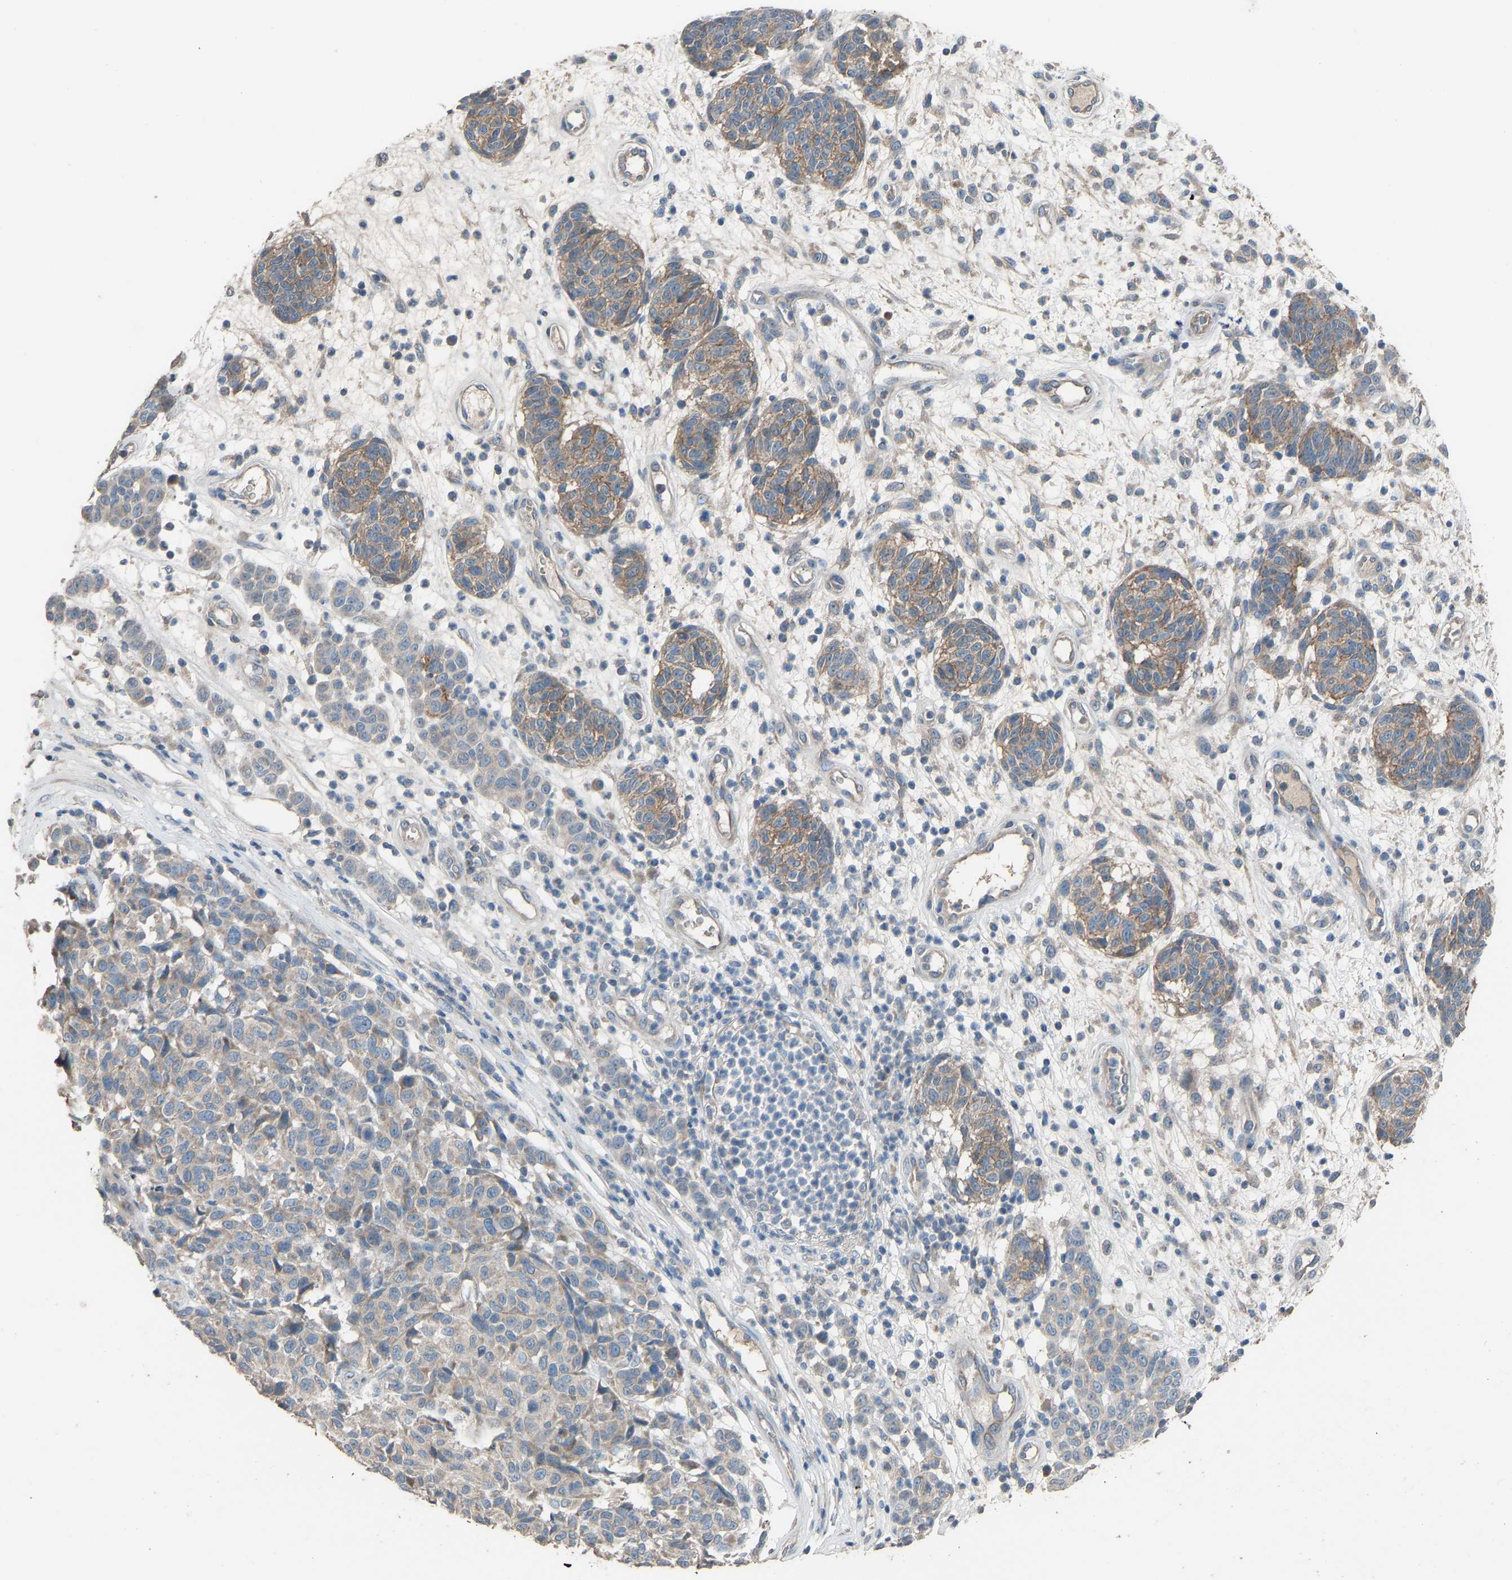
{"staining": {"intensity": "weak", "quantity": "25%-75%", "location": "cytoplasmic/membranous"}, "tissue": "melanoma", "cell_type": "Tumor cells", "image_type": "cancer", "snomed": [{"axis": "morphology", "description": "Malignant melanoma, NOS"}, {"axis": "topography", "description": "Skin"}], "caption": "Melanoma stained for a protein demonstrates weak cytoplasmic/membranous positivity in tumor cells.", "gene": "TGFBR3", "patient": {"sex": "male", "age": 59}}